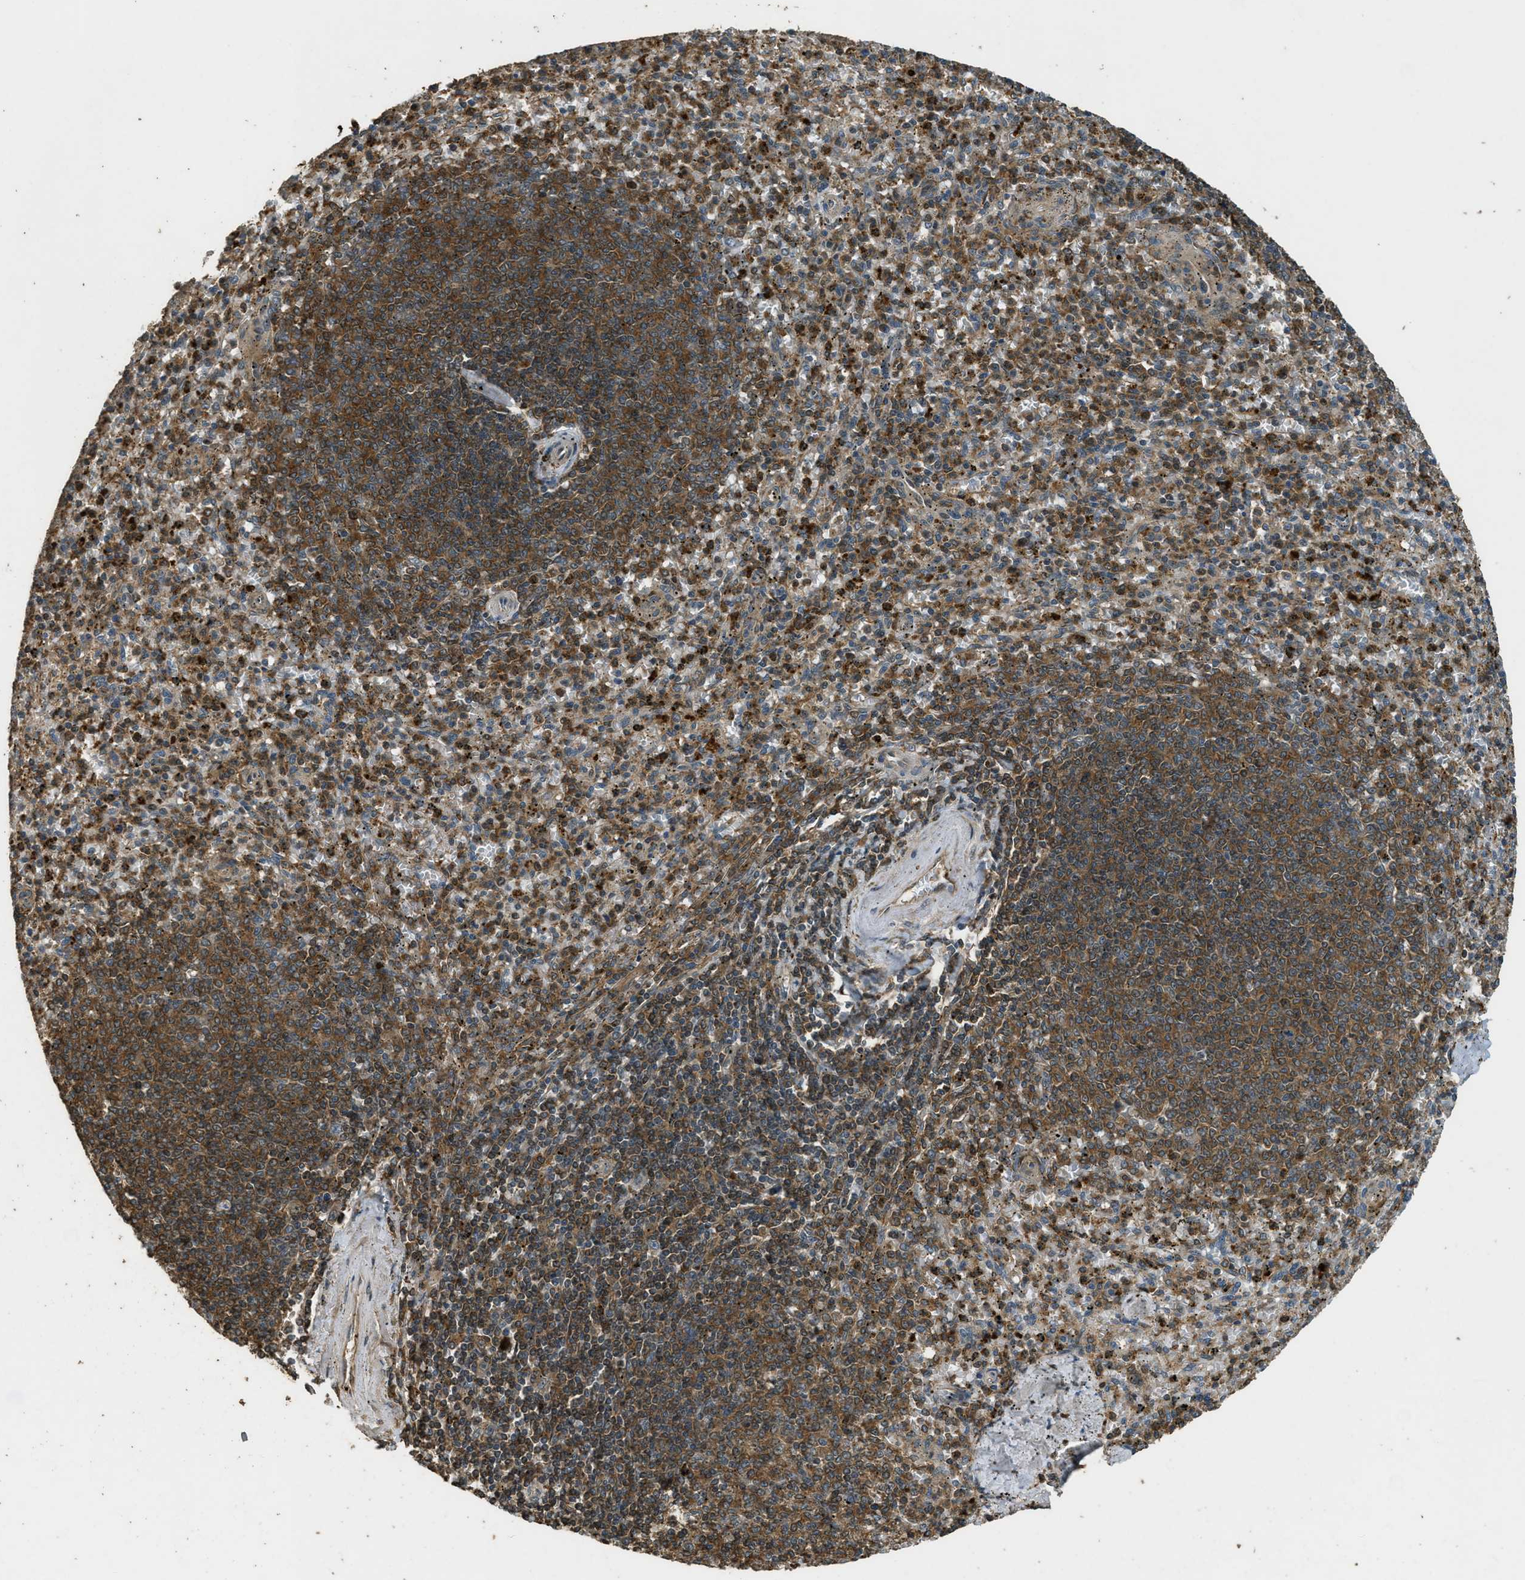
{"staining": {"intensity": "moderate", "quantity": ">75%", "location": "cytoplasmic/membranous"}, "tissue": "spleen", "cell_type": "Cells in red pulp", "image_type": "normal", "snomed": [{"axis": "morphology", "description": "Normal tissue, NOS"}, {"axis": "topography", "description": "Spleen"}], "caption": "This micrograph exhibits IHC staining of unremarkable spleen, with medium moderate cytoplasmic/membranous positivity in approximately >75% of cells in red pulp.", "gene": "PPP6R3", "patient": {"sex": "male", "age": 72}}